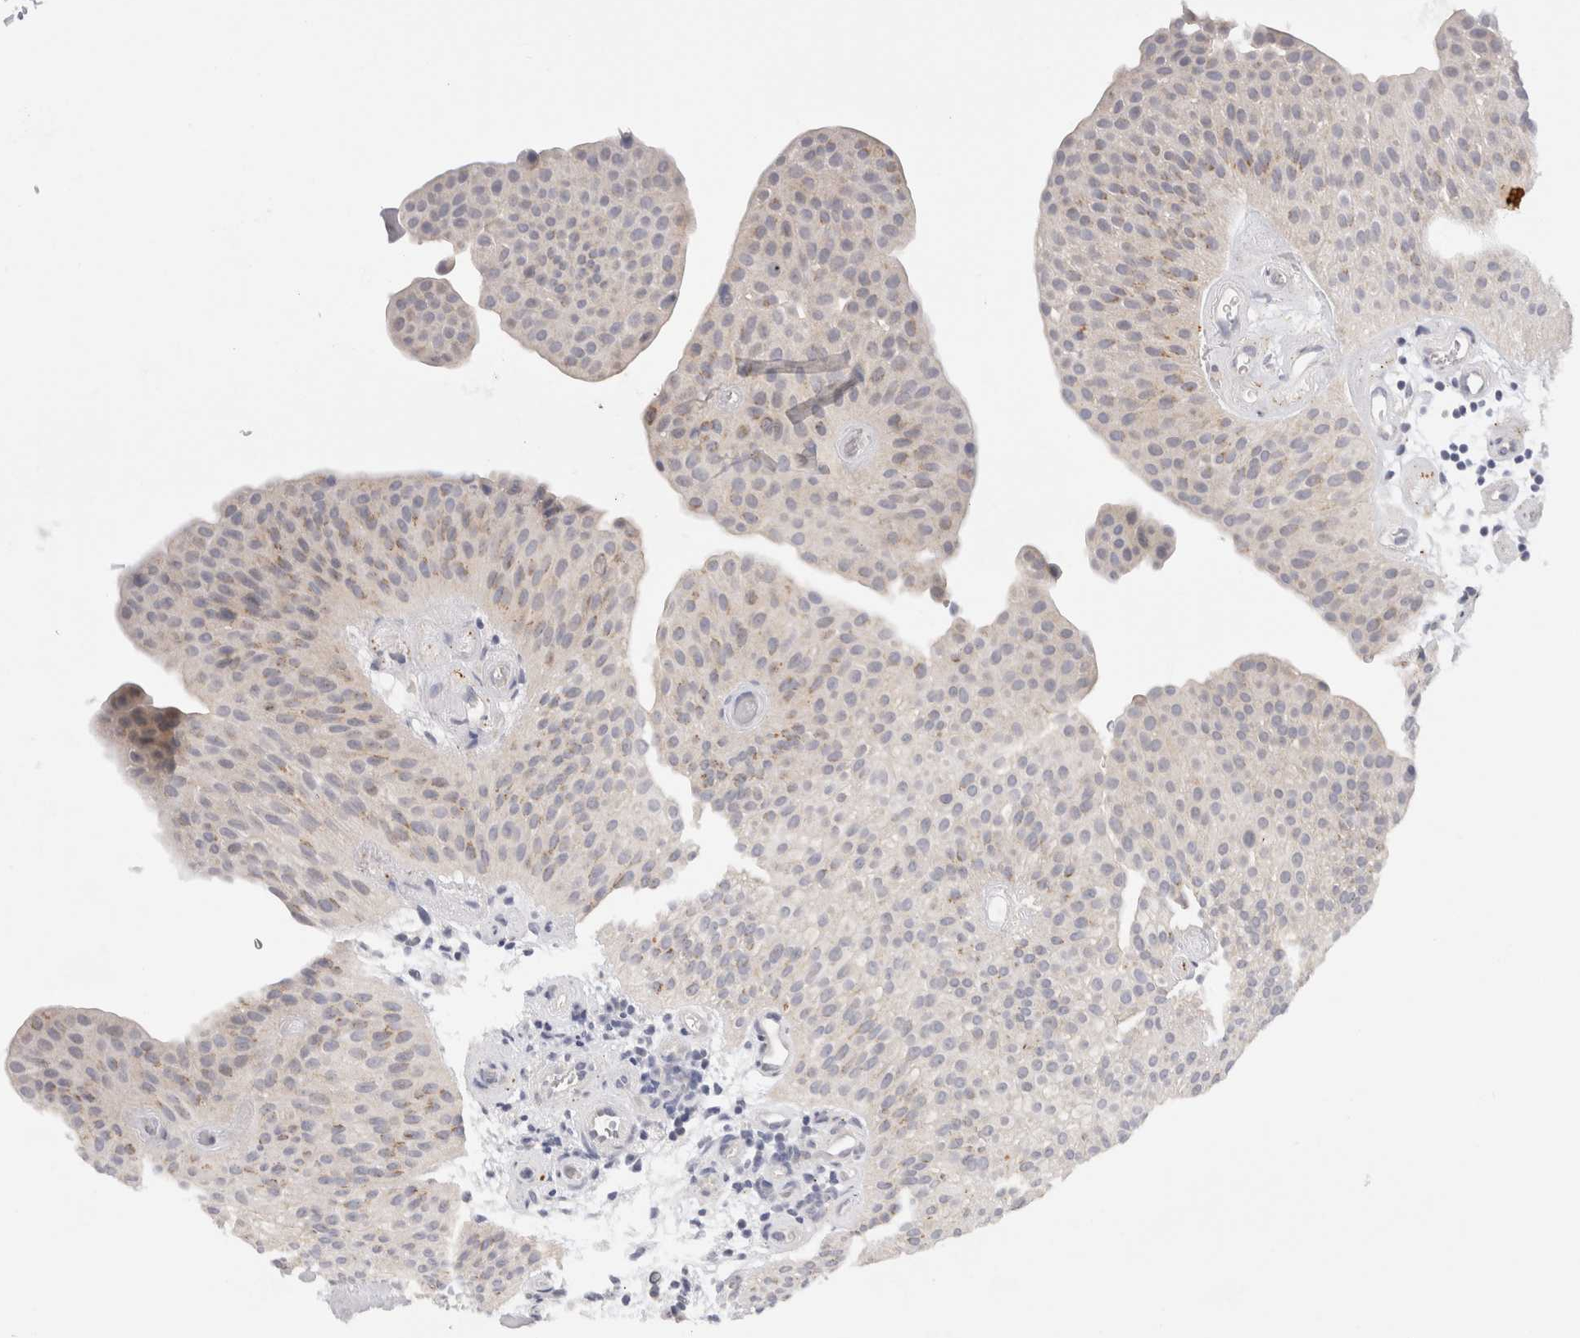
{"staining": {"intensity": "weak", "quantity": ">75%", "location": "cytoplasmic/membranous"}, "tissue": "urothelial cancer", "cell_type": "Tumor cells", "image_type": "cancer", "snomed": [{"axis": "morphology", "description": "Urothelial carcinoma, Low grade"}, {"axis": "topography", "description": "Urinary bladder"}], "caption": "This image reveals low-grade urothelial carcinoma stained with IHC to label a protein in brown. The cytoplasmic/membranous of tumor cells show weak positivity for the protein. Nuclei are counter-stained blue.", "gene": "CHRM4", "patient": {"sex": "female", "age": 60}}